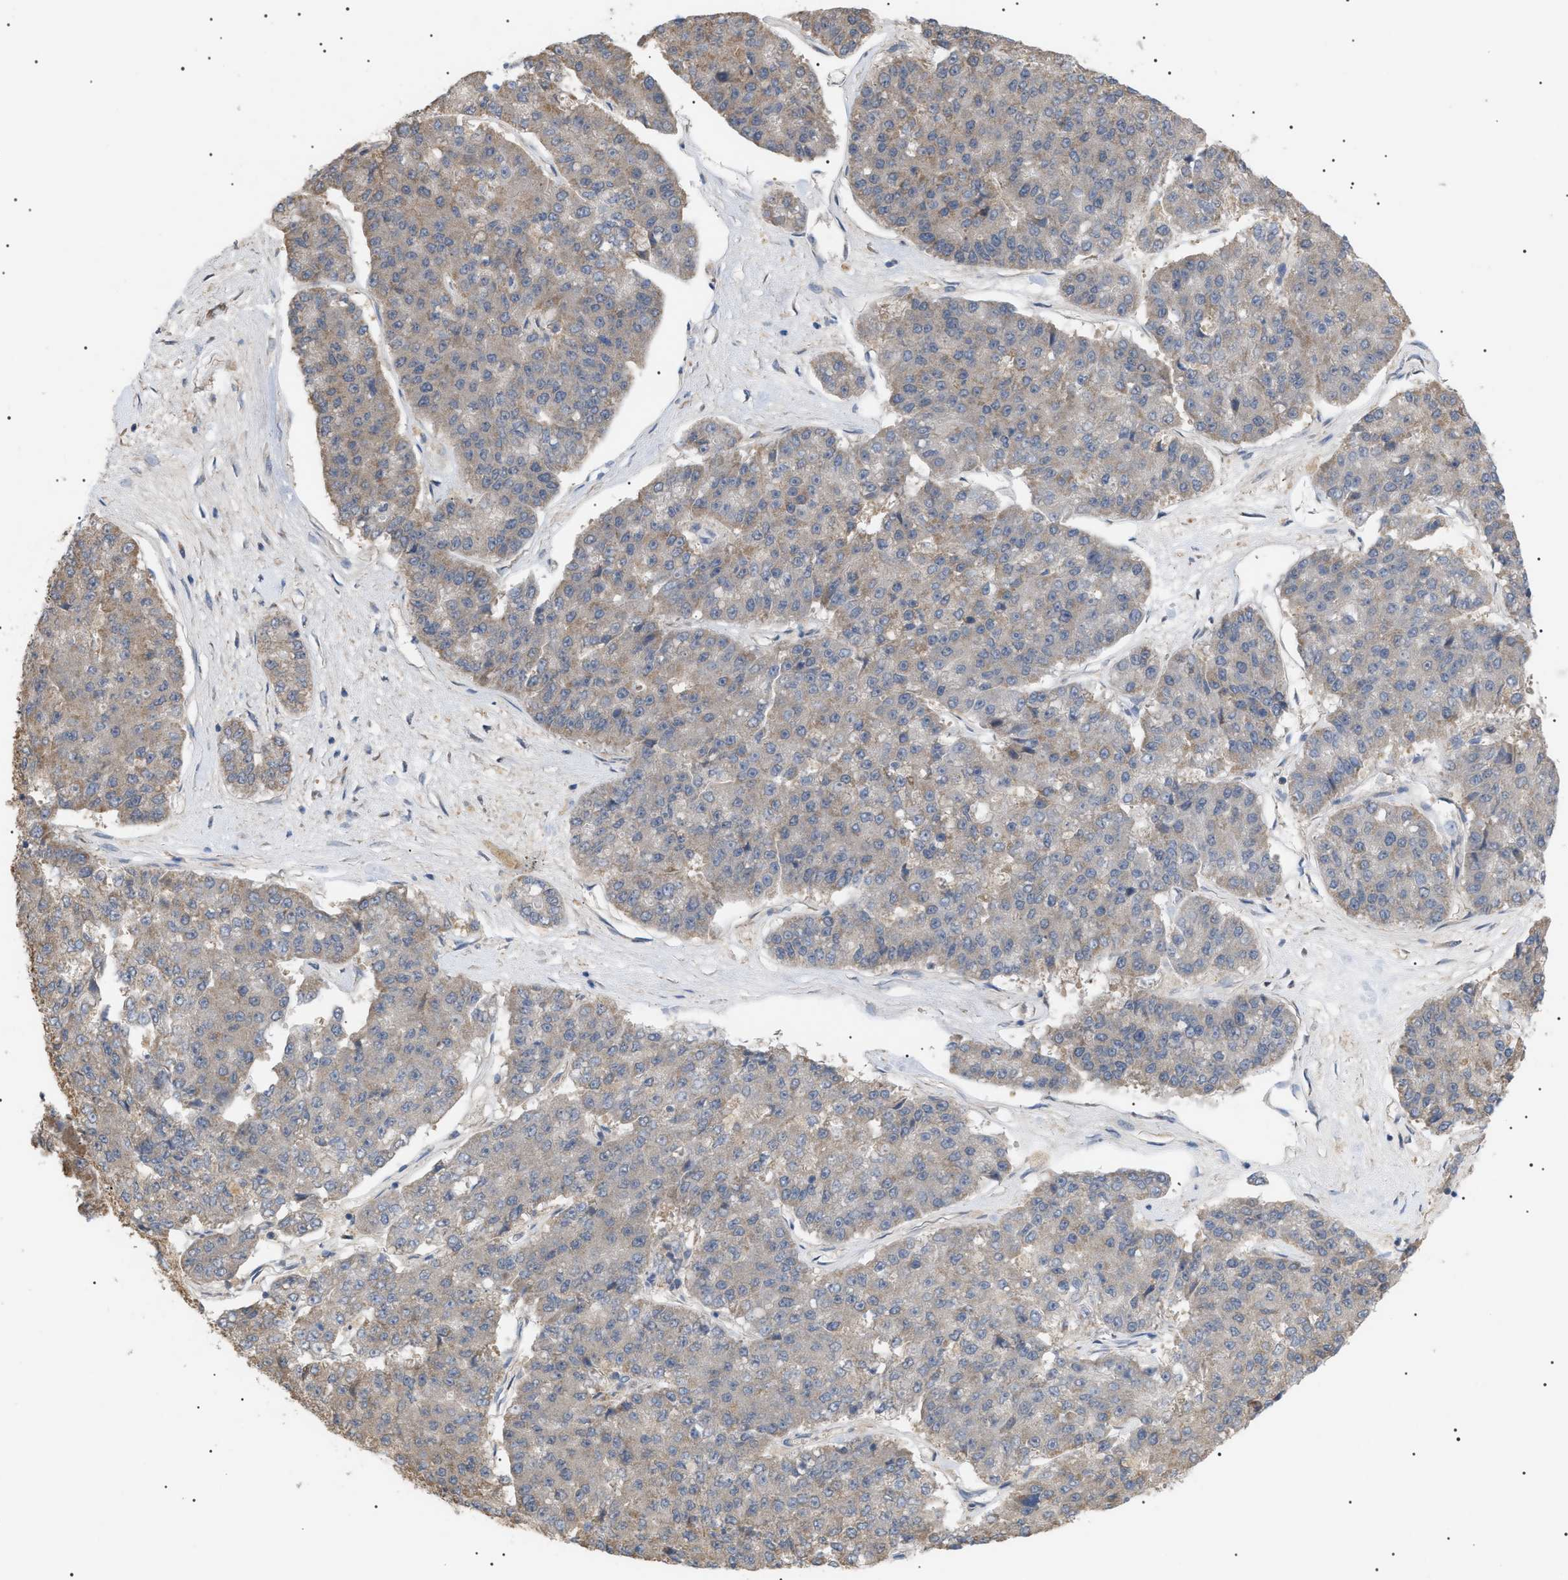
{"staining": {"intensity": "weak", "quantity": "<25%", "location": "cytoplasmic/membranous"}, "tissue": "pancreatic cancer", "cell_type": "Tumor cells", "image_type": "cancer", "snomed": [{"axis": "morphology", "description": "Adenocarcinoma, NOS"}, {"axis": "topography", "description": "Pancreas"}], "caption": "Tumor cells show no significant protein positivity in pancreatic cancer.", "gene": "IRS2", "patient": {"sex": "male", "age": 50}}